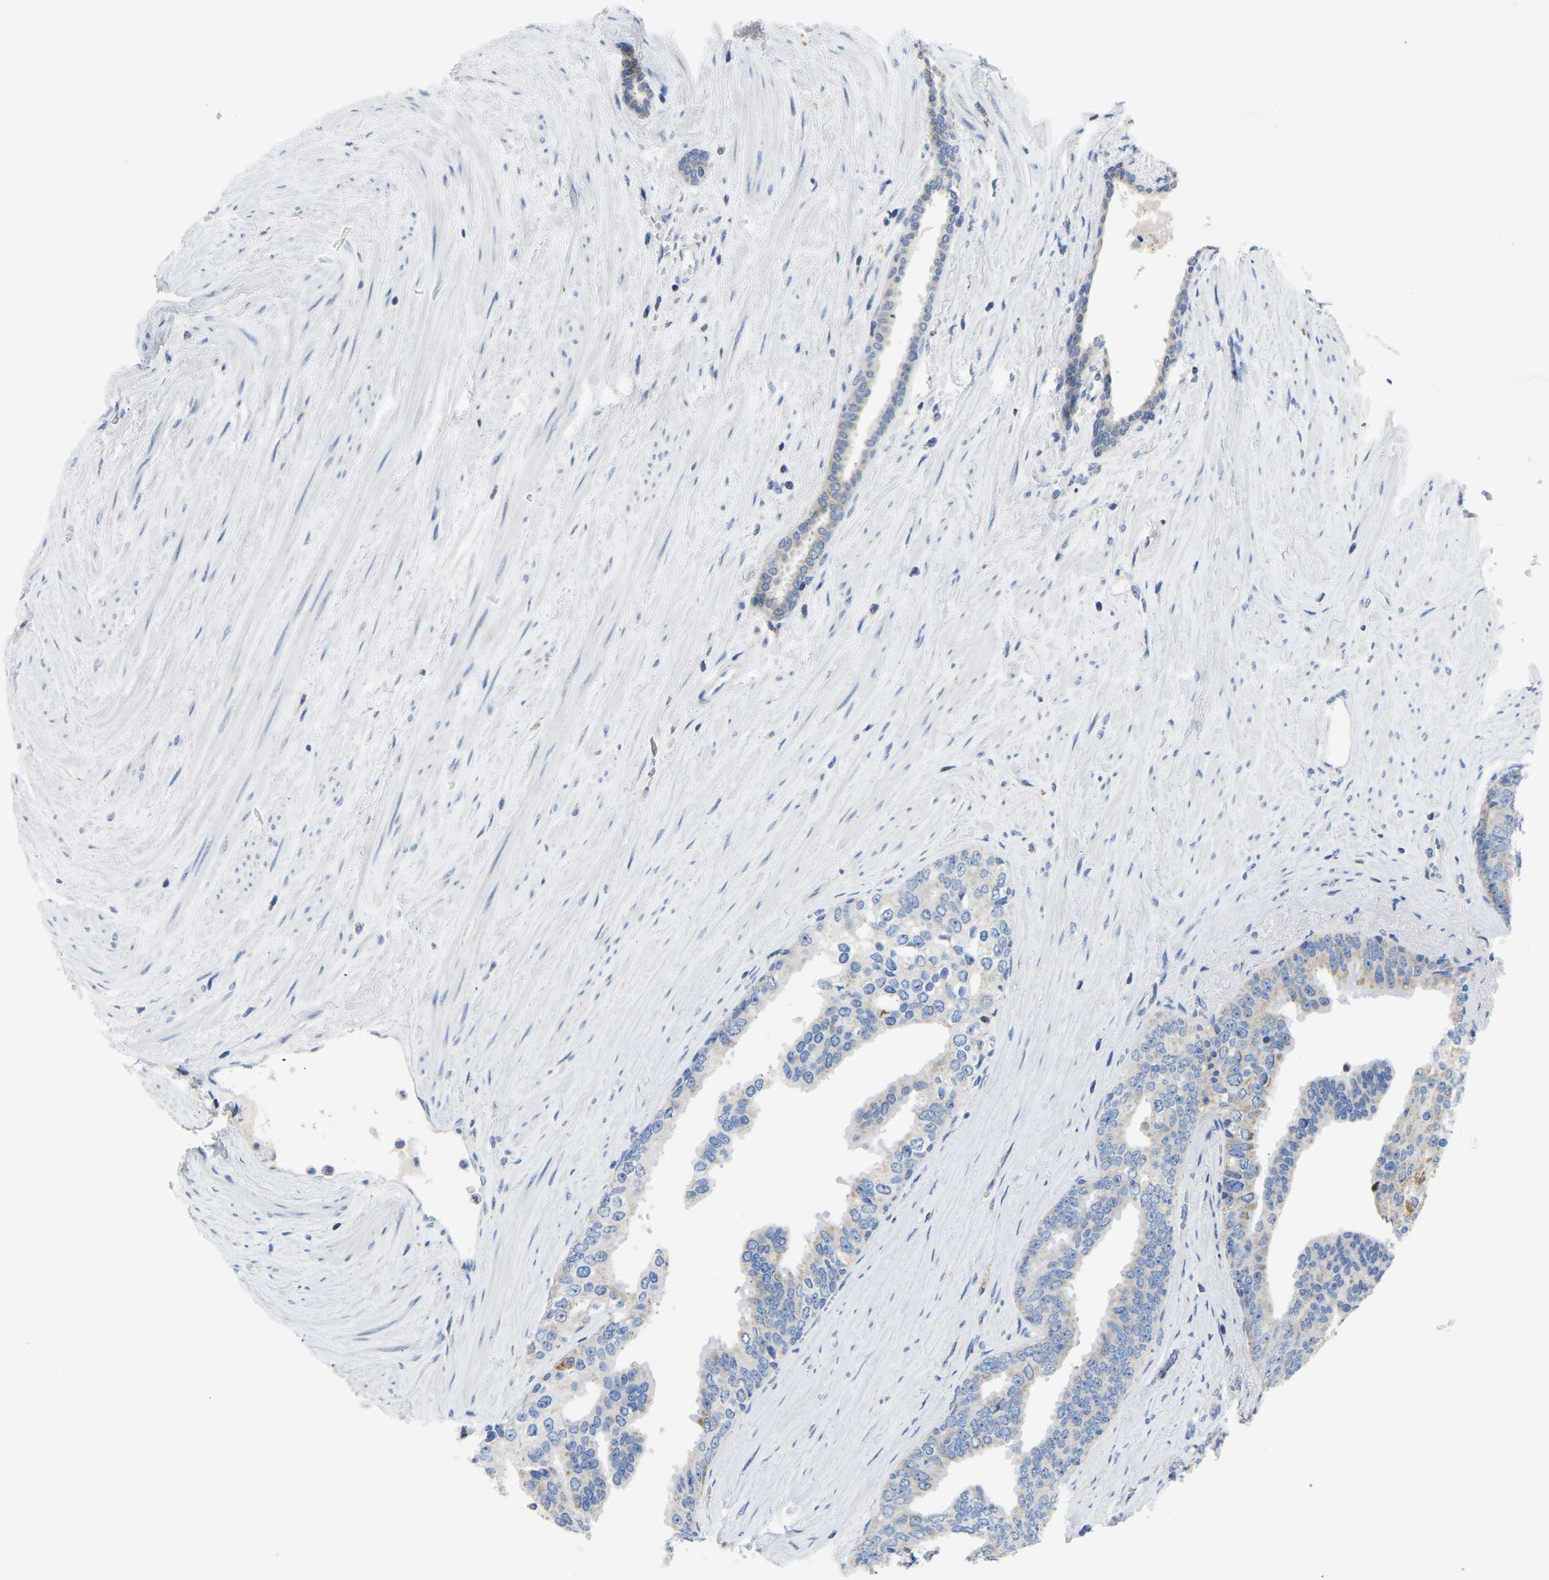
{"staining": {"intensity": "negative", "quantity": "none", "location": "none"}, "tissue": "prostate cancer", "cell_type": "Tumor cells", "image_type": "cancer", "snomed": [{"axis": "morphology", "description": "Adenocarcinoma, High grade"}, {"axis": "topography", "description": "Prostate"}], "caption": "There is no significant positivity in tumor cells of prostate cancer (high-grade adenocarcinoma).", "gene": "ETFA", "patient": {"sex": "male", "age": 71}}